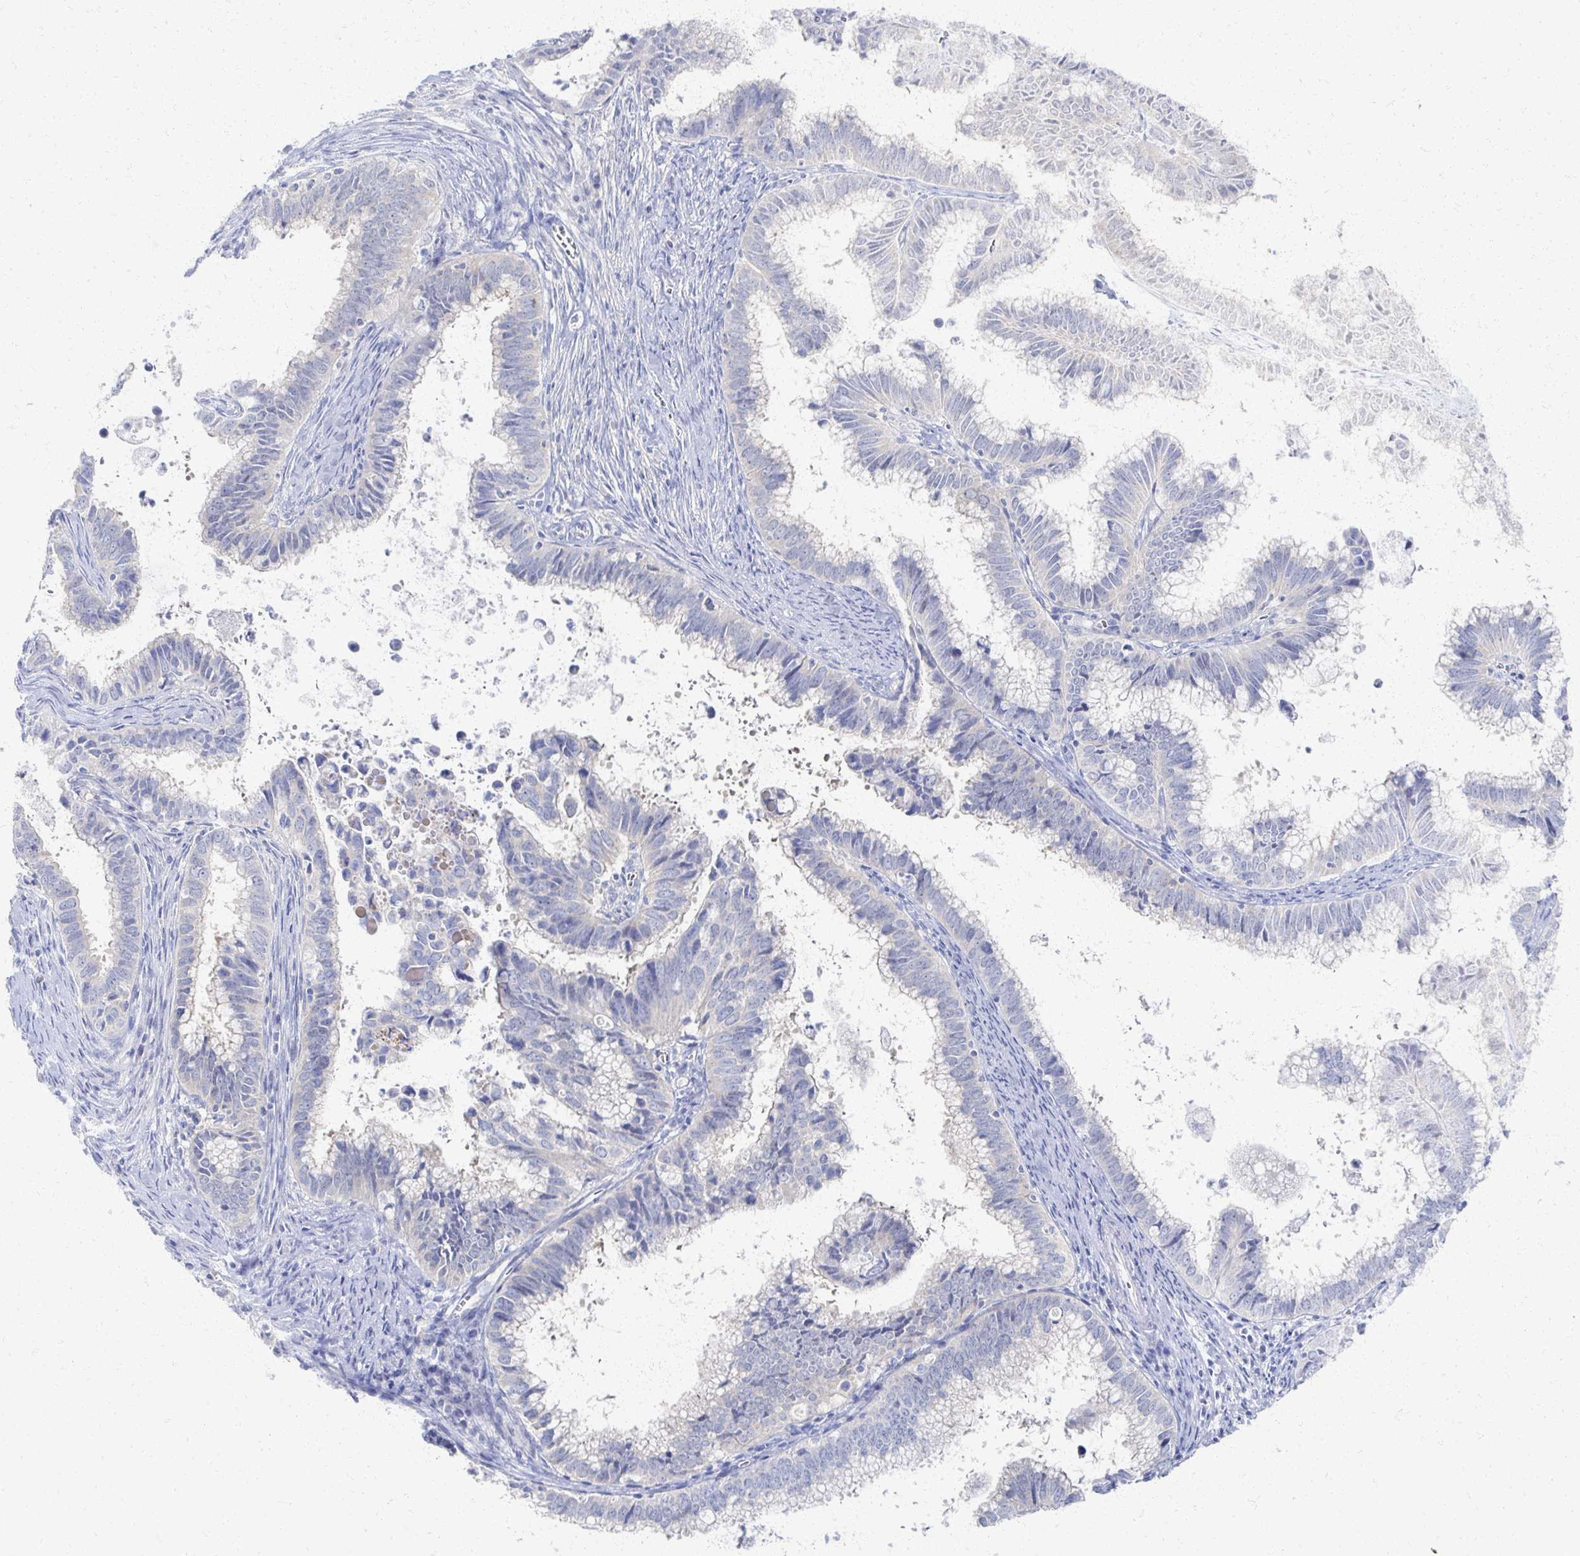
{"staining": {"intensity": "weak", "quantity": "25%-75%", "location": "cytoplasmic/membranous"}, "tissue": "cervical cancer", "cell_type": "Tumor cells", "image_type": "cancer", "snomed": [{"axis": "morphology", "description": "Adenocarcinoma, NOS"}, {"axis": "topography", "description": "Cervix"}], "caption": "A high-resolution histopathology image shows immunohistochemistry (IHC) staining of adenocarcinoma (cervical), which demonstrates weak cytoplasmic/membranous expression in approximately 25%-75% of tumor cells.", "gene": "PRR20A", "patient": {"sex": "female", "age": 61}}